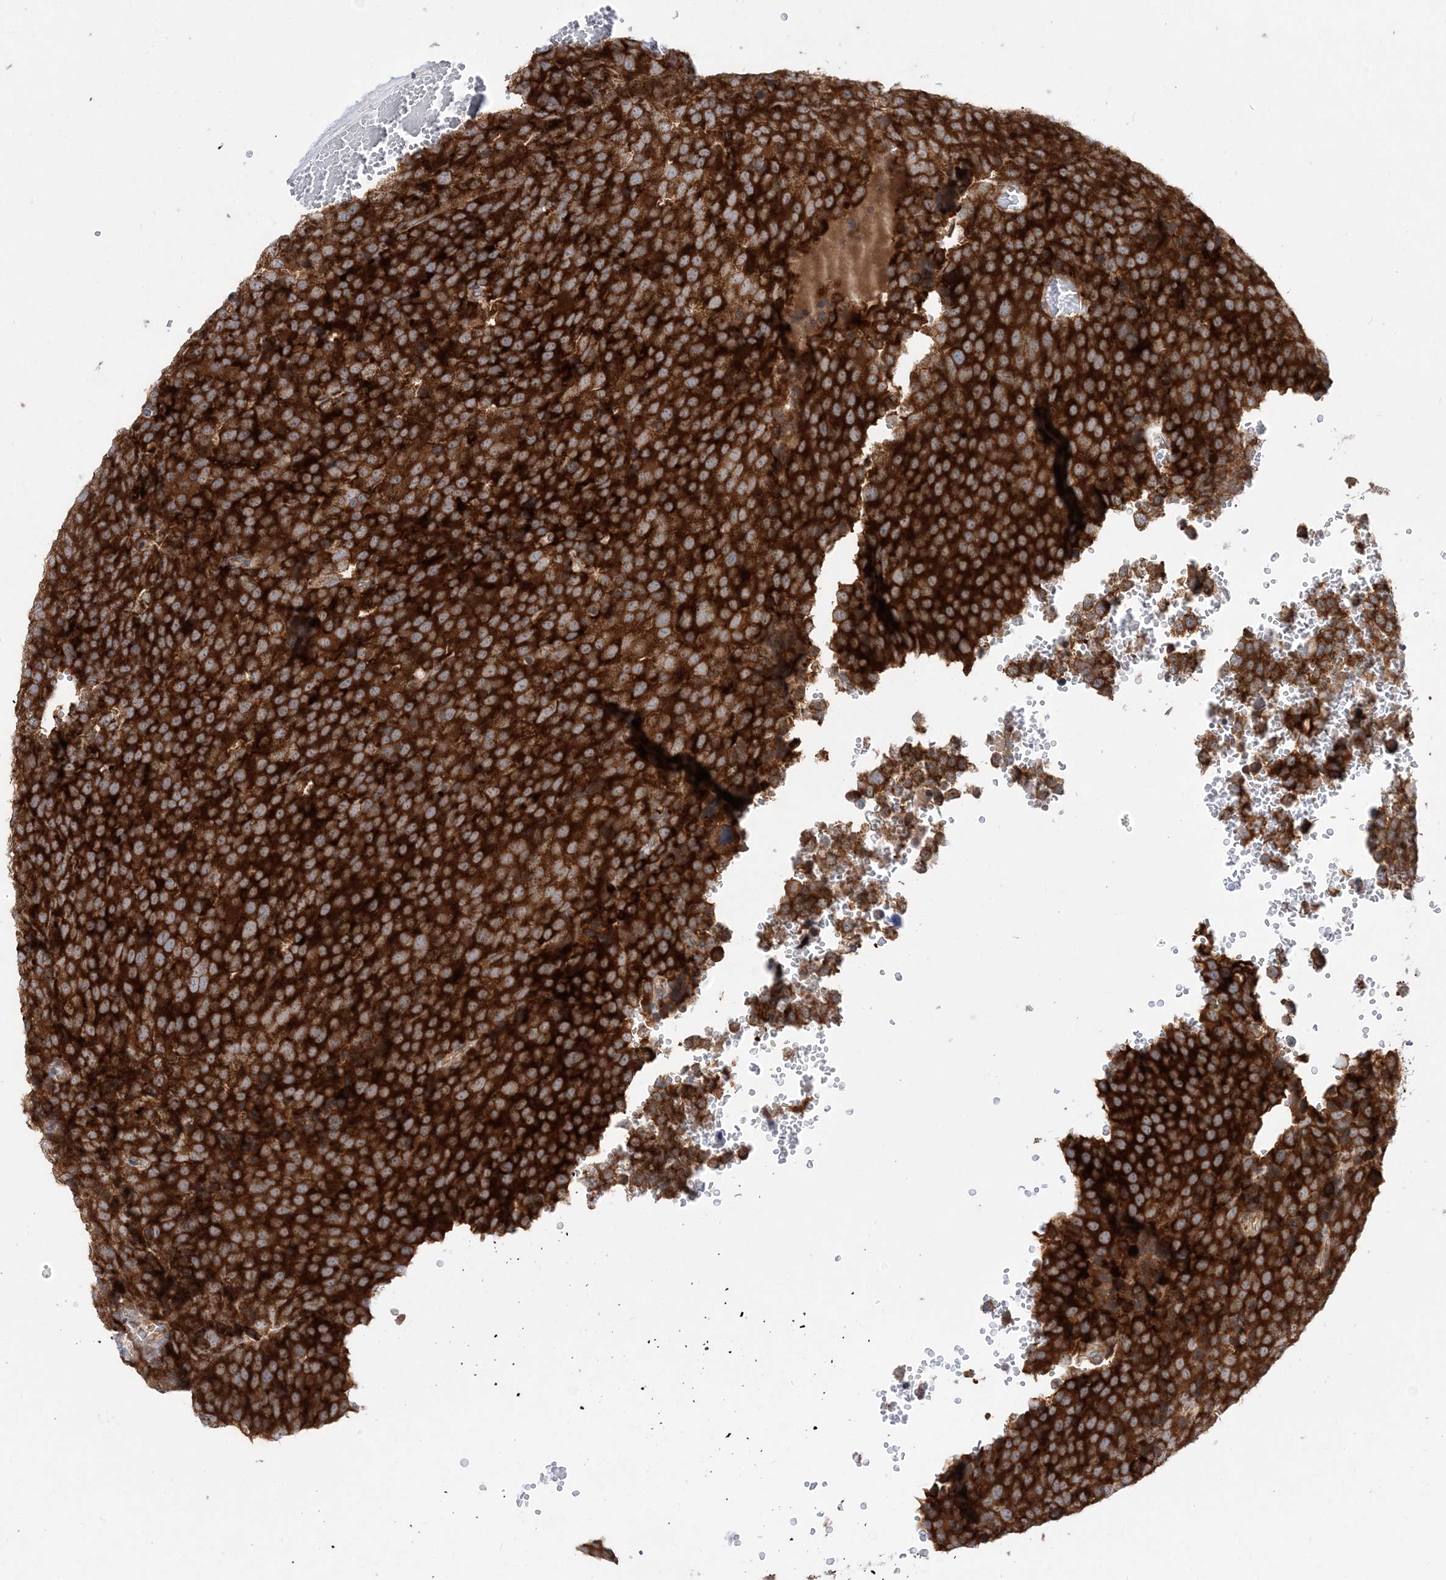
{"staining": {"intensity": "strong", "quantity": ">75%", "location": "cytoplasmic/membranous"}, "tissue": "testis cancer", "cell_type": "Tumor cells", "image_type": "cancer", "snomed": [{"axis": "morphology", "description": "Seminoma, NOS"}, {"axis": "topography", "description": "Testis"}], "caption": "A photomicrograph of testis cancer (seminoma) stained for a protein exhibits strong cytoplasmic/membranous brown staining in tumor cells.", "gene": "LARP4B", "patient": {"sex": "male", "age": 71}}